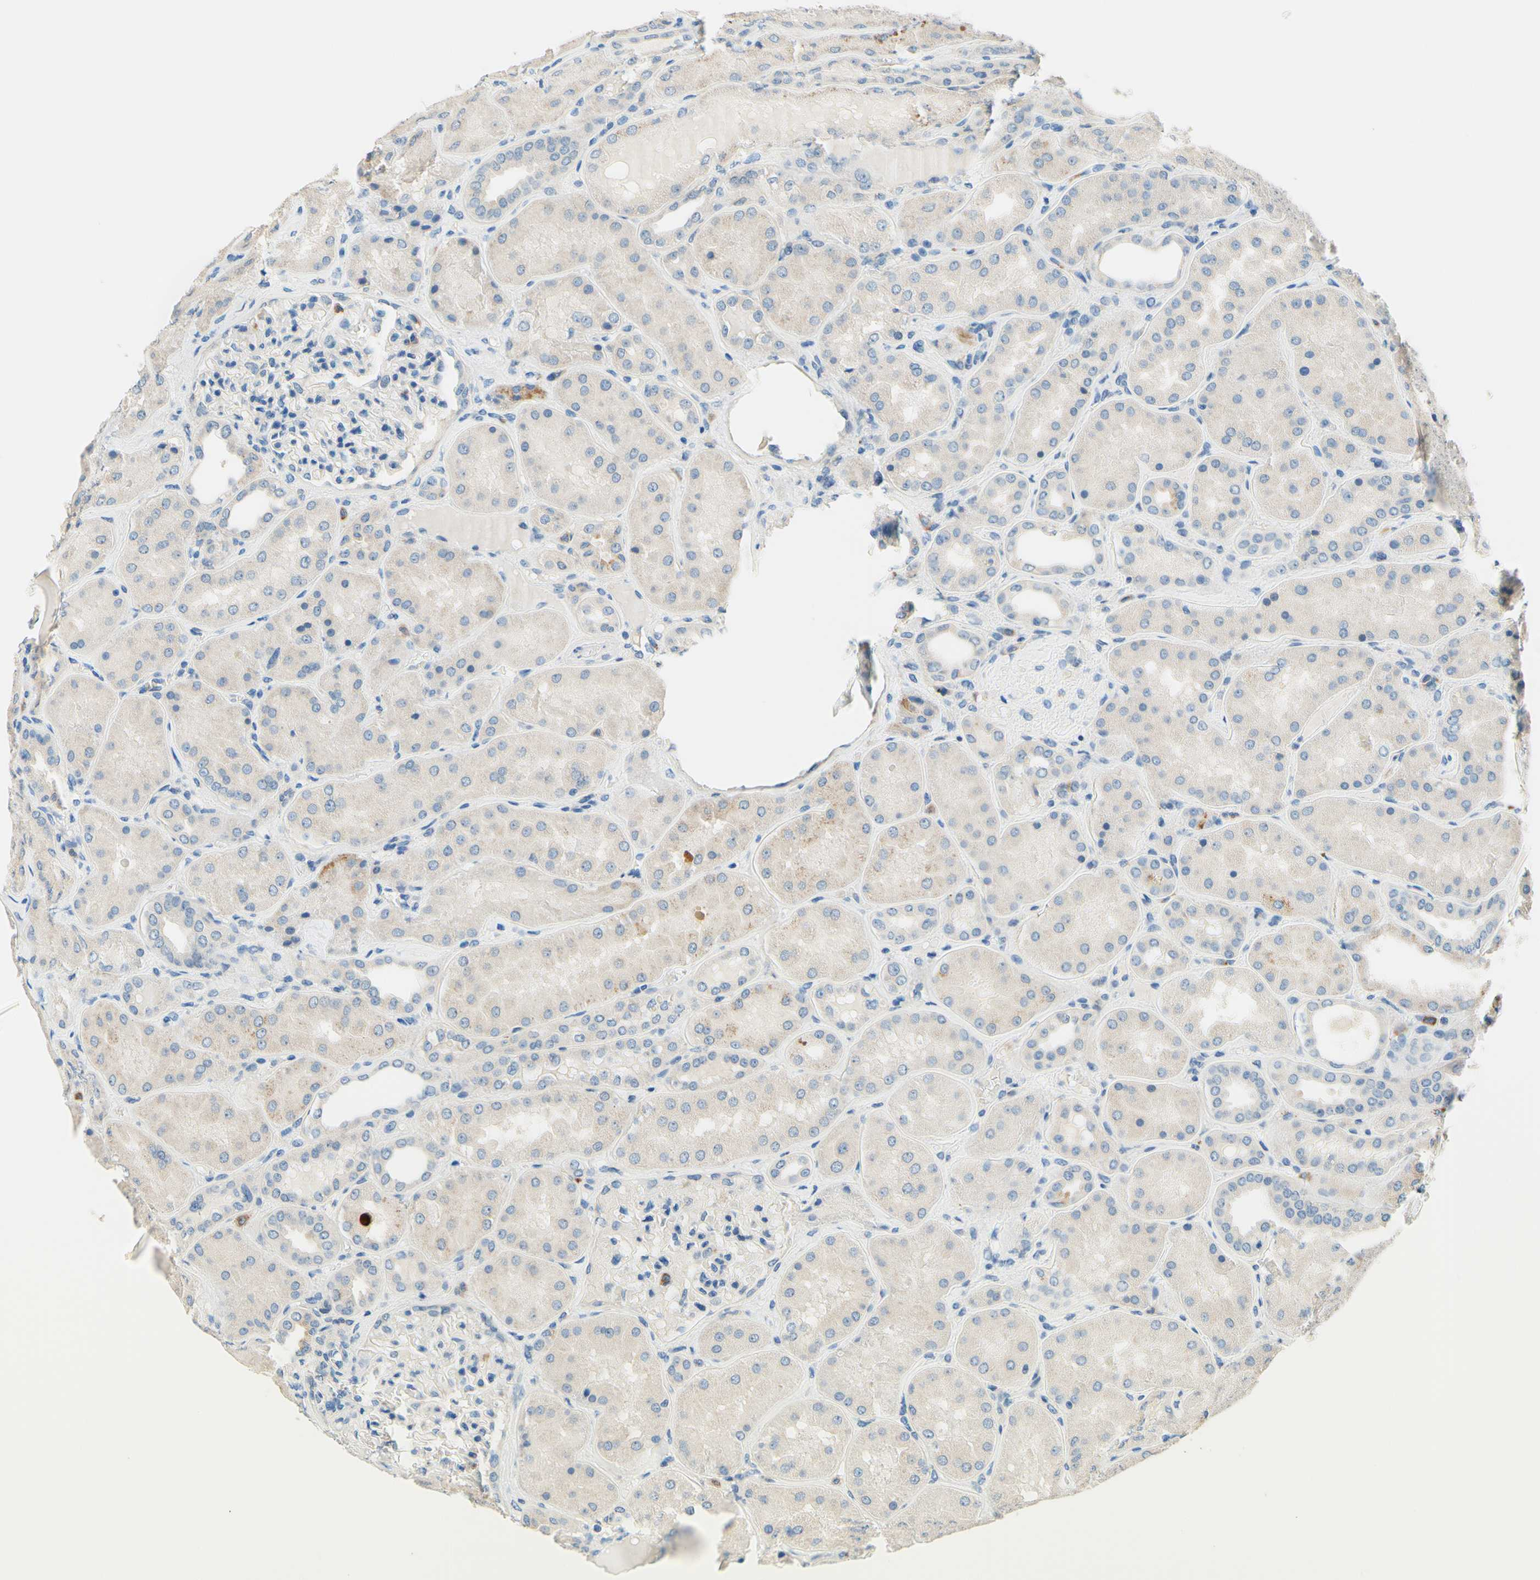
{"staining": {"intensity": "negative", "quantity": "none", "location": "none"}, "tissue": "kidney", "cell_type": "Cells in glomeruli", "image_type": "normal", "snomed": [{"axis": "morphology", "description": "Normal tissue, NOS"}, {"axis": "topography", "description": "Kidney"}], "caption": "Benign kidney was stained to show a protein in brown. There is no significant positivity in cells in glomeruli. (DAB (3,3'-diaminobenzidine) IHC, high magnification).", "gene": "SIGLEC9", "patient": {"sex": "female", "age": 56}}